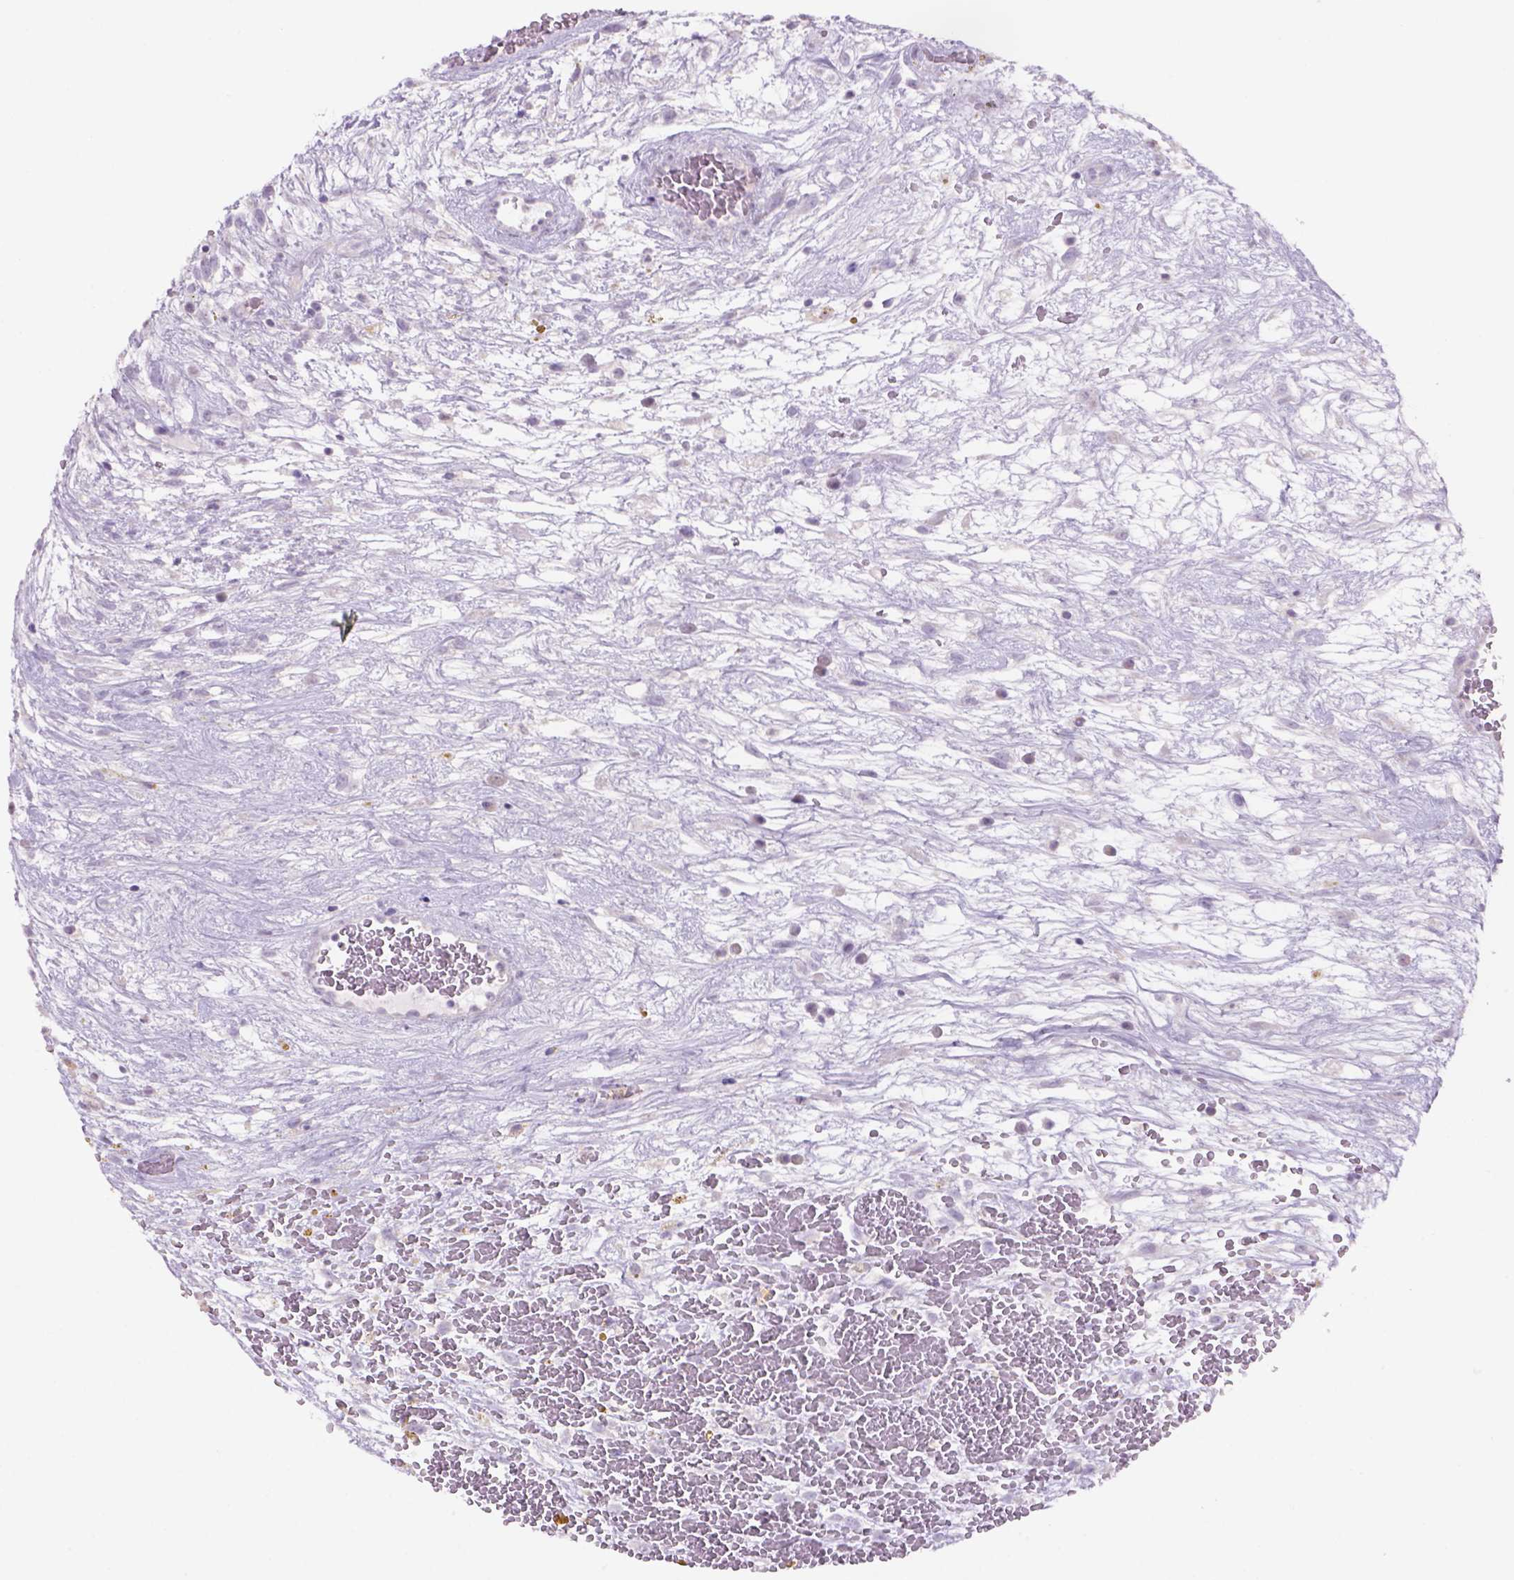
{"staining": {"intensity": "negative", "quantity": "none", "location": "none"}, "tissue": "testis cancer", "cell_type": "Tumor cells", "image_type": "cancer", "snomed": [{"axis": "morphology", "description": "Normal tissue, NOS"}, {"axis": "morphology", "description": "Carcinoma, Embryonal, NOS"}, {"axis": "topography", "description": "Testis"}], "caption": "Tumor cells show no significant protein staining in testis embryonal carcinoma. The staining is performed using DAB (3,3'-diaminobenzidine) brown chromogen with nuclei counter-stained in using hematoxylin.", "gene": "ADGRV1", "patient": {"sex": "male", "age": 32}}